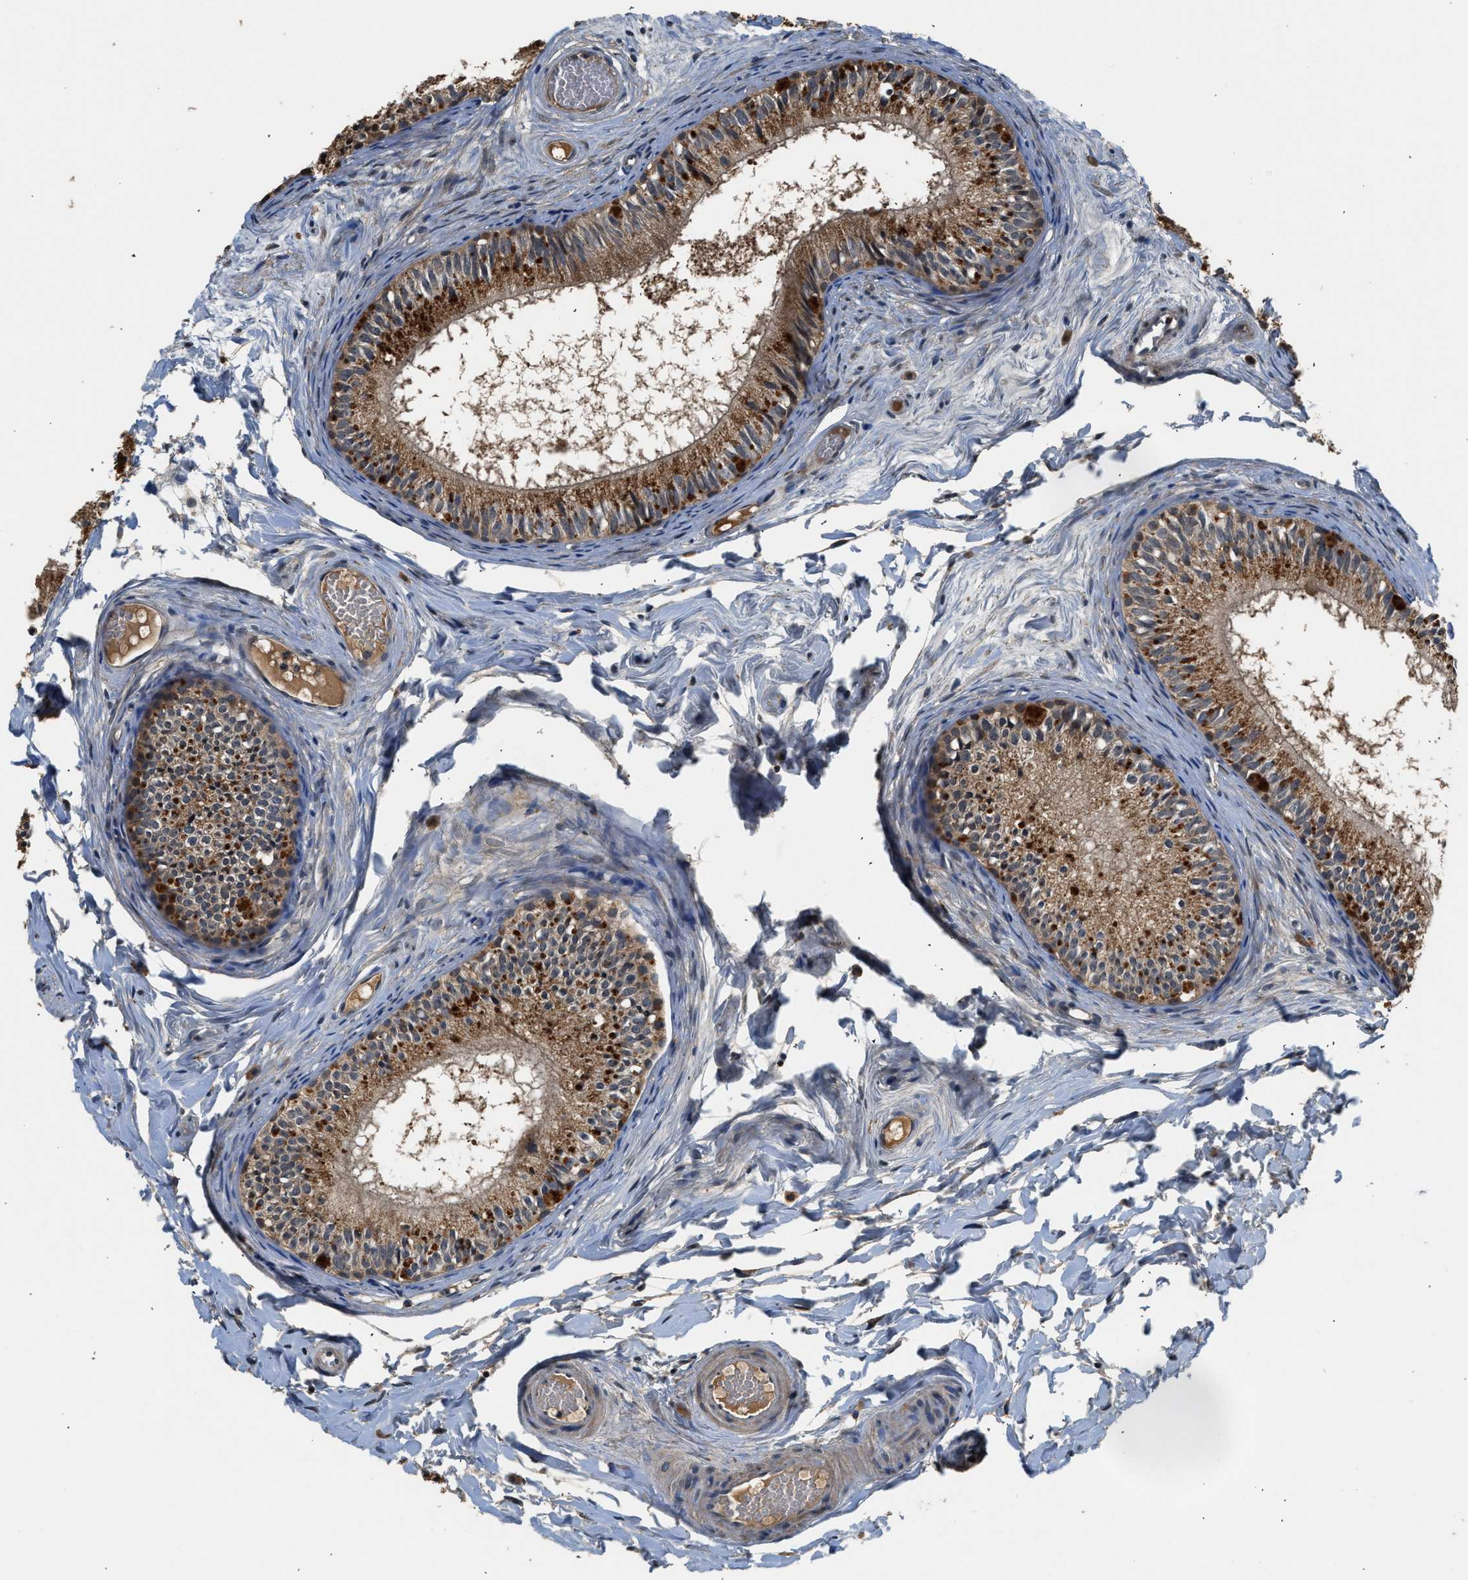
{"staining": {"intensity": "moderate", "quantity": ">75%", "location": "cytoplasmic/membranous"}, "tissue": "epididymis", "cell_type": "Glandular cells", "image_type": "normal", "snomed": [{"axis": "morphology", "description": "Normal tissue, NOS"}, {"axis": "topography", "description": "Epididymis"}], "caption": "Immunohistochemistry micrograph of normal epididymis stained for a protein (brown), which displays medium levels of moderate cytoplasmic/membranous expression in approximately >75% of glandular cells.", "gene": "SLC15A4", "patient": {"sex": "male", "age": 46}}